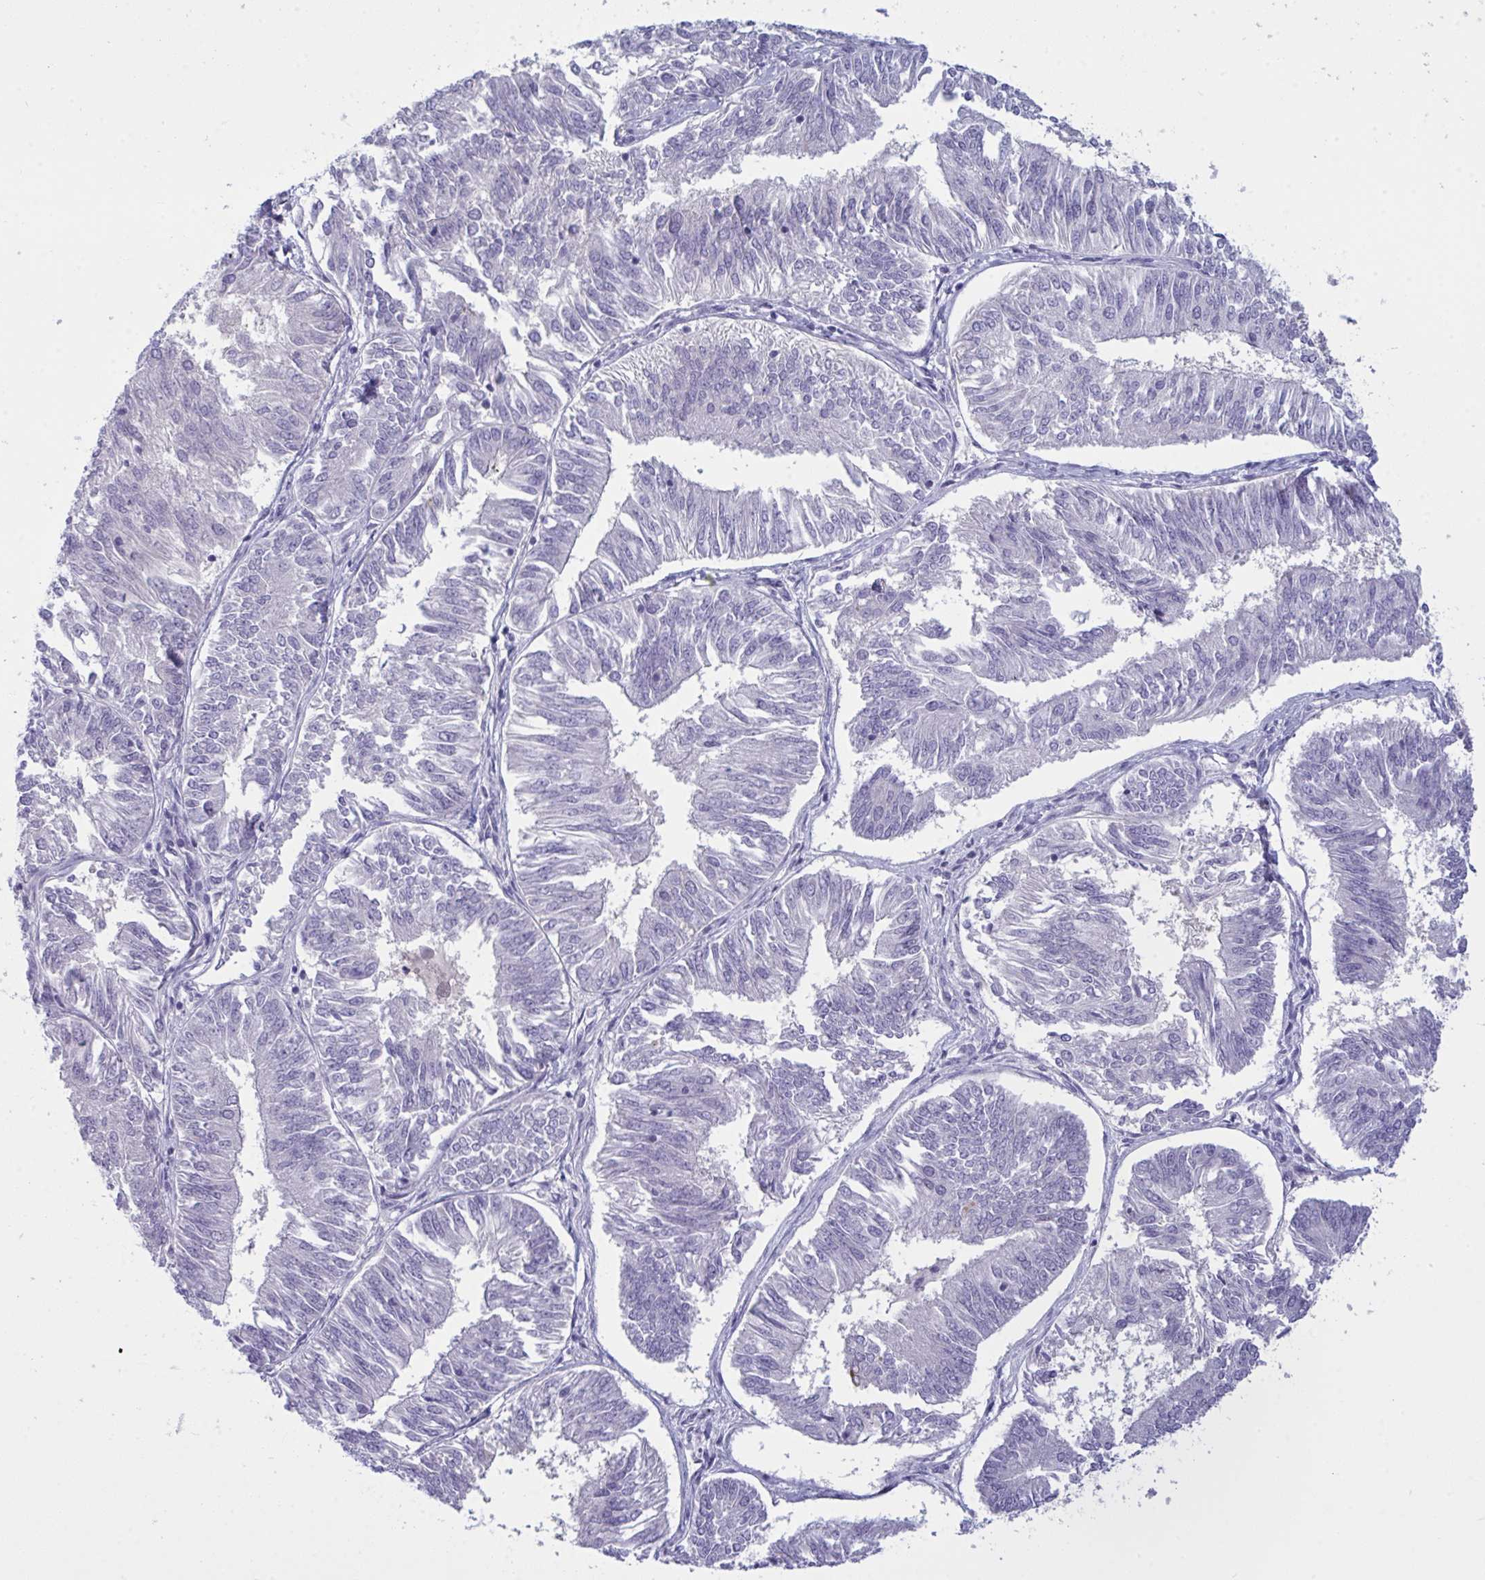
{"staining": {"intensity": "negative", "quantity": "none", "location": "none"}, "tissue": "endometrial cancer", "cell_type": "Tumor cells", "image_type": "cancer", "snomed": [{"axis": "morphology", "description": "Adenocarcinoma, NOS"}, {"axis": "topography", "description": "Endometrium"}], "caption": "Immunohistochemistry micrograph of human endometrial adenocarcinoma stained for a protein (brown), which exhibits no expression in tumor cells.", "gene": "TENT5D", "patient": {"sex": "female", "age": 58}}